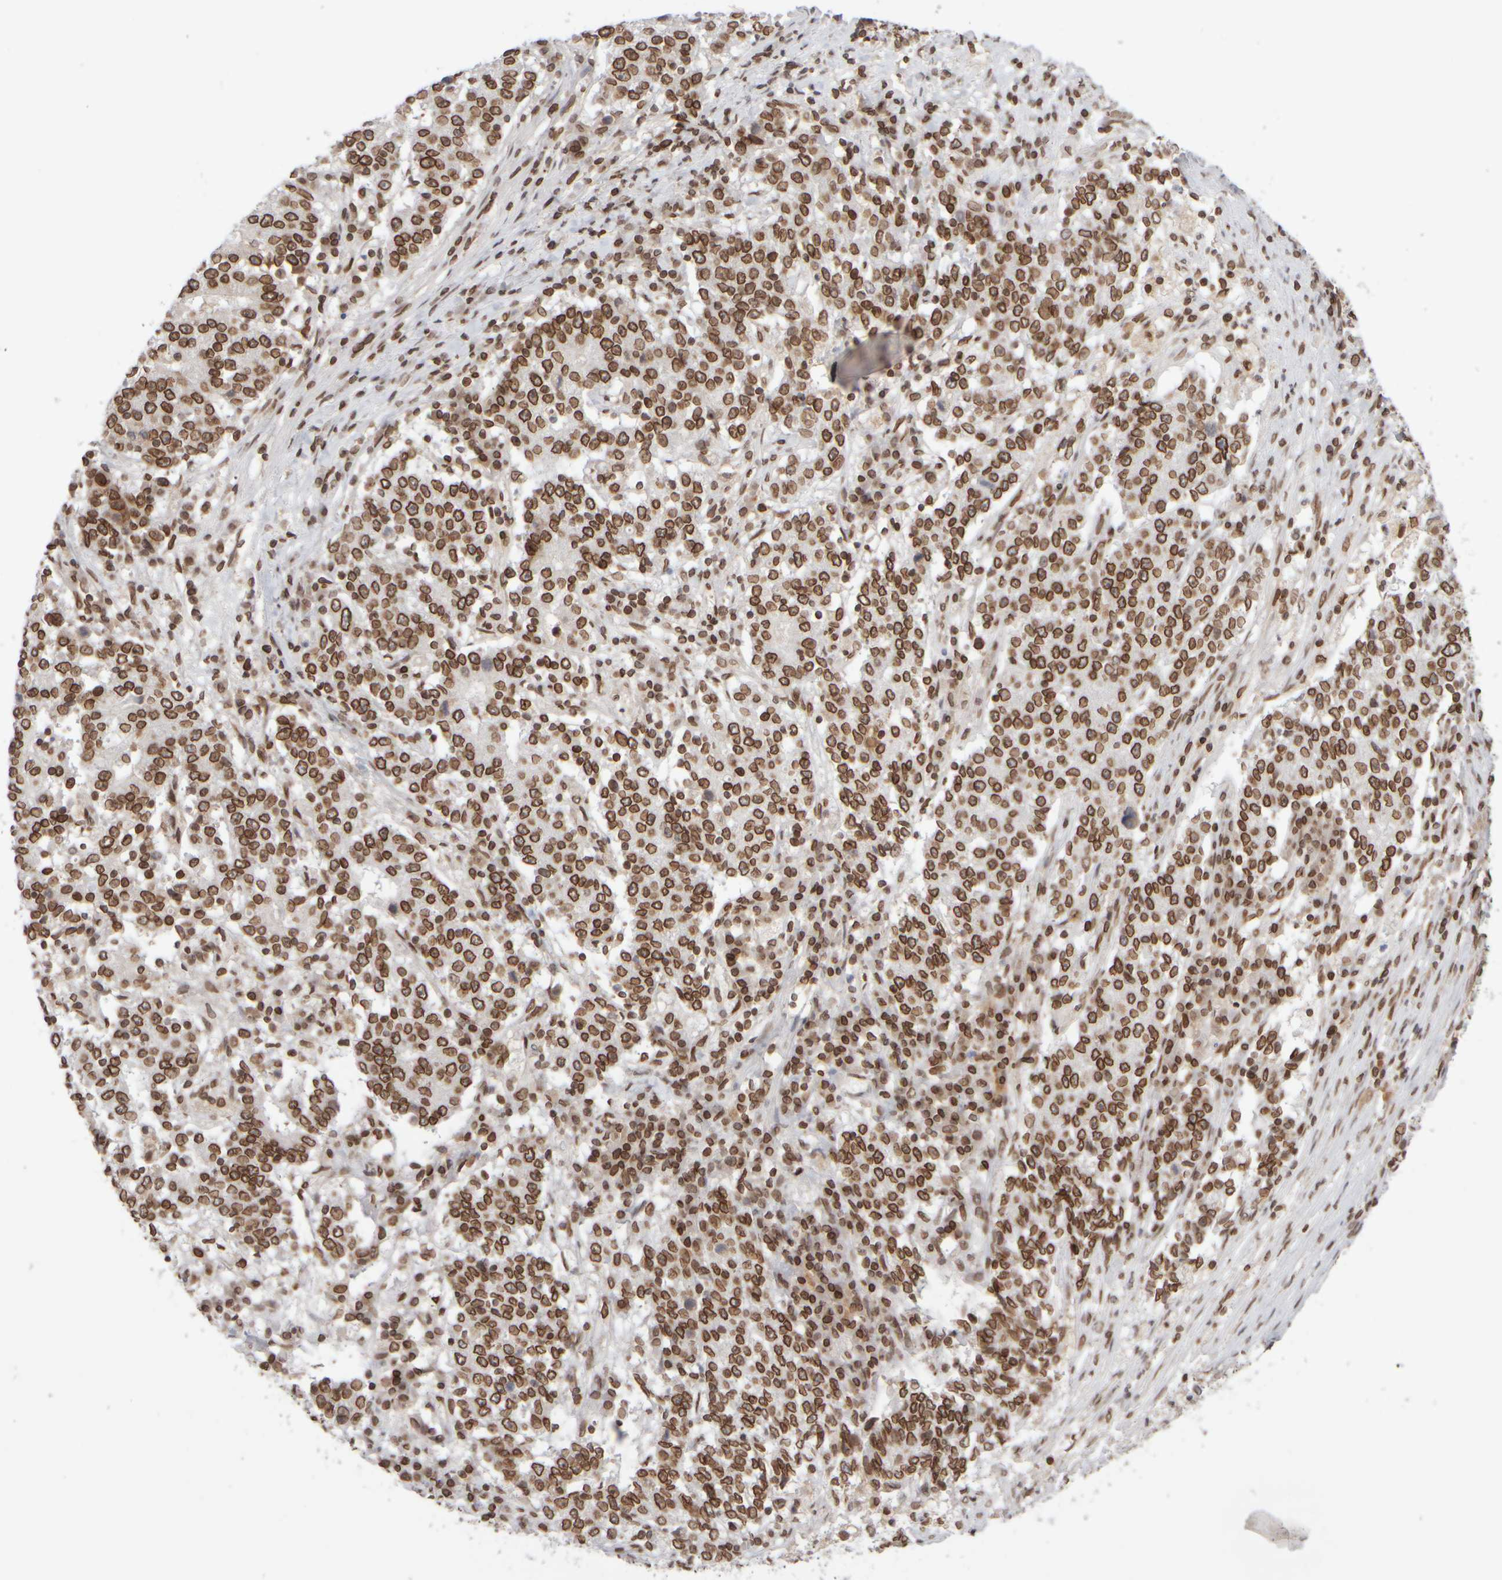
{"staining": {"intensity": "strong", "quantity": ">75%", "location": "cytoplasmic/membranous,nuclear"}, "tissue": "stomach cancer", "cell_type": "Tumor cells", "image_type": "cancer", "snomed": [{"axis": "morphology", "description": "Adenocarcinoma, NOS"}, {"axis": "topography", "description": "Stomach"}], "caption": "Immunohistochemistry histopathology image of adenocarcinoma (stomach) stained for a protein (brown), which displays high levels of strong cytoplasmic/membranous and nuclear positivity in about >75% of tumor cells.", "gene": "ZC3HC1", "patient": {"sex": "male", "age": 59}}